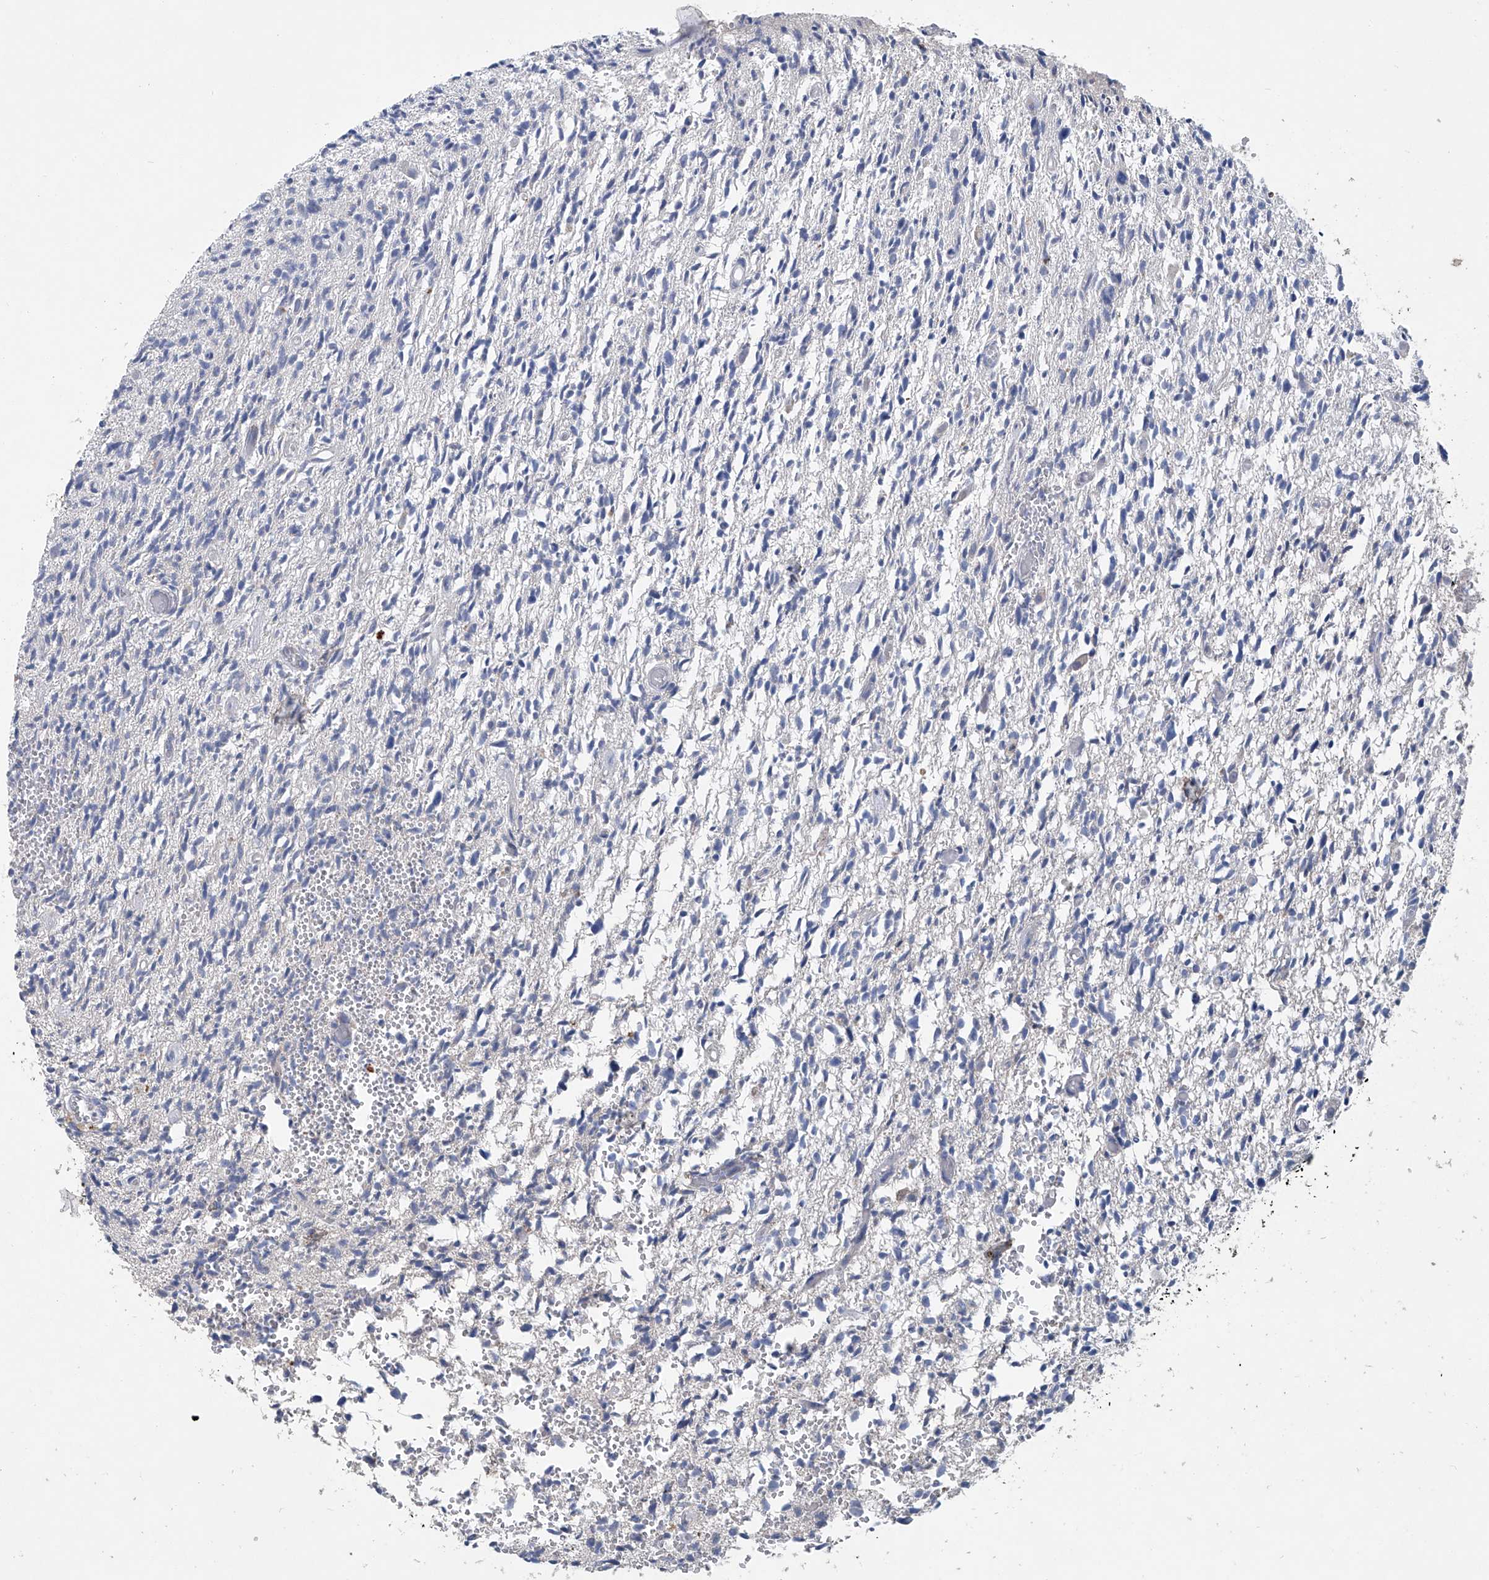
{"staining": {"intensity": "negative", "quantity": "none", "location": "none"}, "tissue": "glioma", "cell_type": "Tumor cells", "image_type": "cancer", "snomed": [{"axis": "morphology", "description": "Glioma, malignant, High grade"}, {"axis": "topography", "description": "Brain"}], "caption": "Glioma stained for a protein using immunohistochemistry (IHC) exhibits no staining tumor cells.", "gene": "PCSK5", "patient": {"sex": "female", "age": 57}}